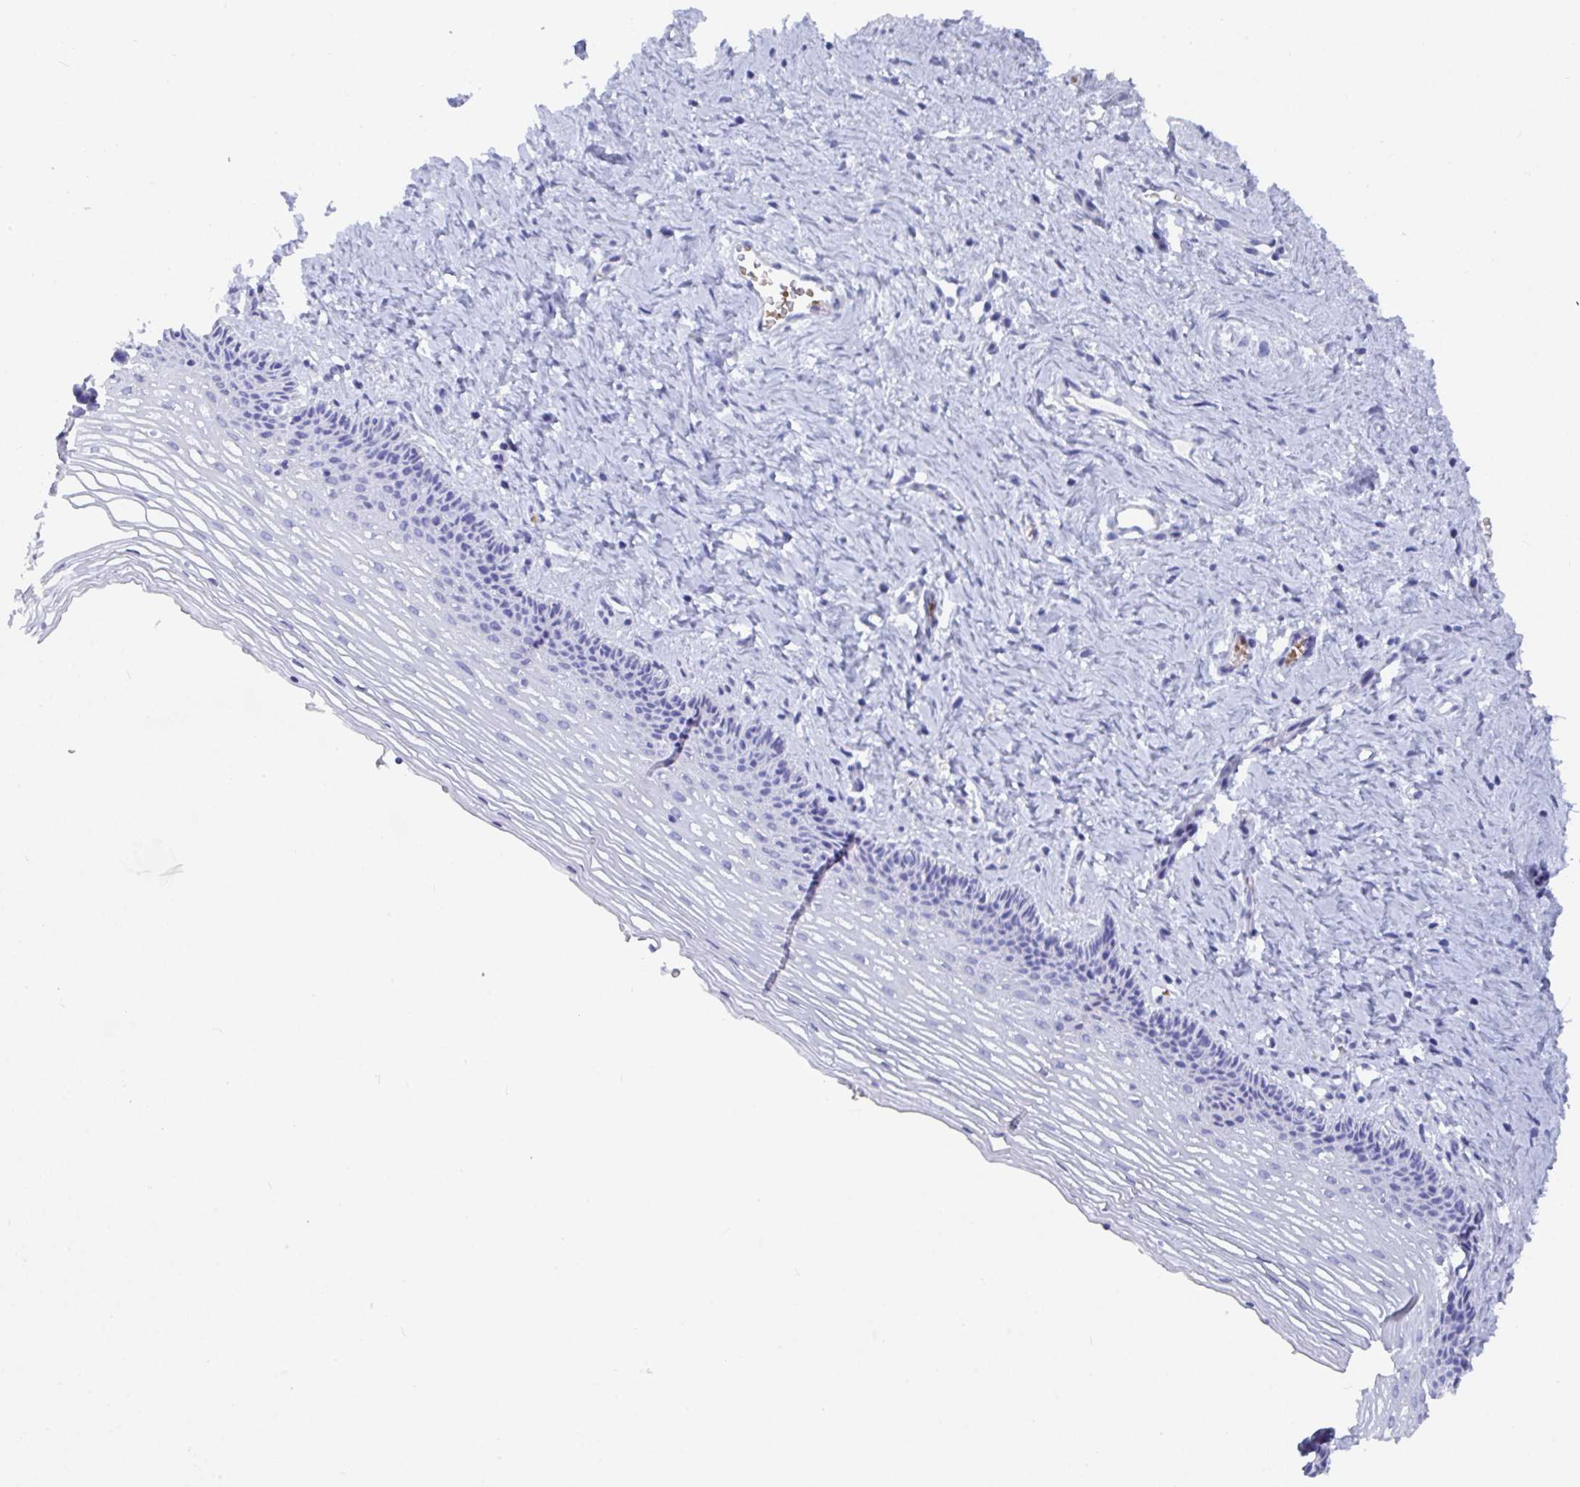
{"staining": {"intensity": "negative", "quantity": "none", "location": "none"}, "tissue": "vagina", "cell_type": "Squamous epithelial cells", "image_type": "normal", "snomed": [{"axis": "morphology", "description": "Normal tissue, NOS"}, {"axis": "topography", "description": "Vagina"}, {"axis": "topography", "description": "Cervix"}], "caption": "The immunohistochemistry histopathology image has no significant expression in squamous epithelial cells of vagina. The staining is performed using DAB (3,3'-diaminobenzidine) brown chromogen with nuclei counter-stained in using hematoxylin.", "gene": "CLDN8", "patient": {"sex": "female", "age": 37}}